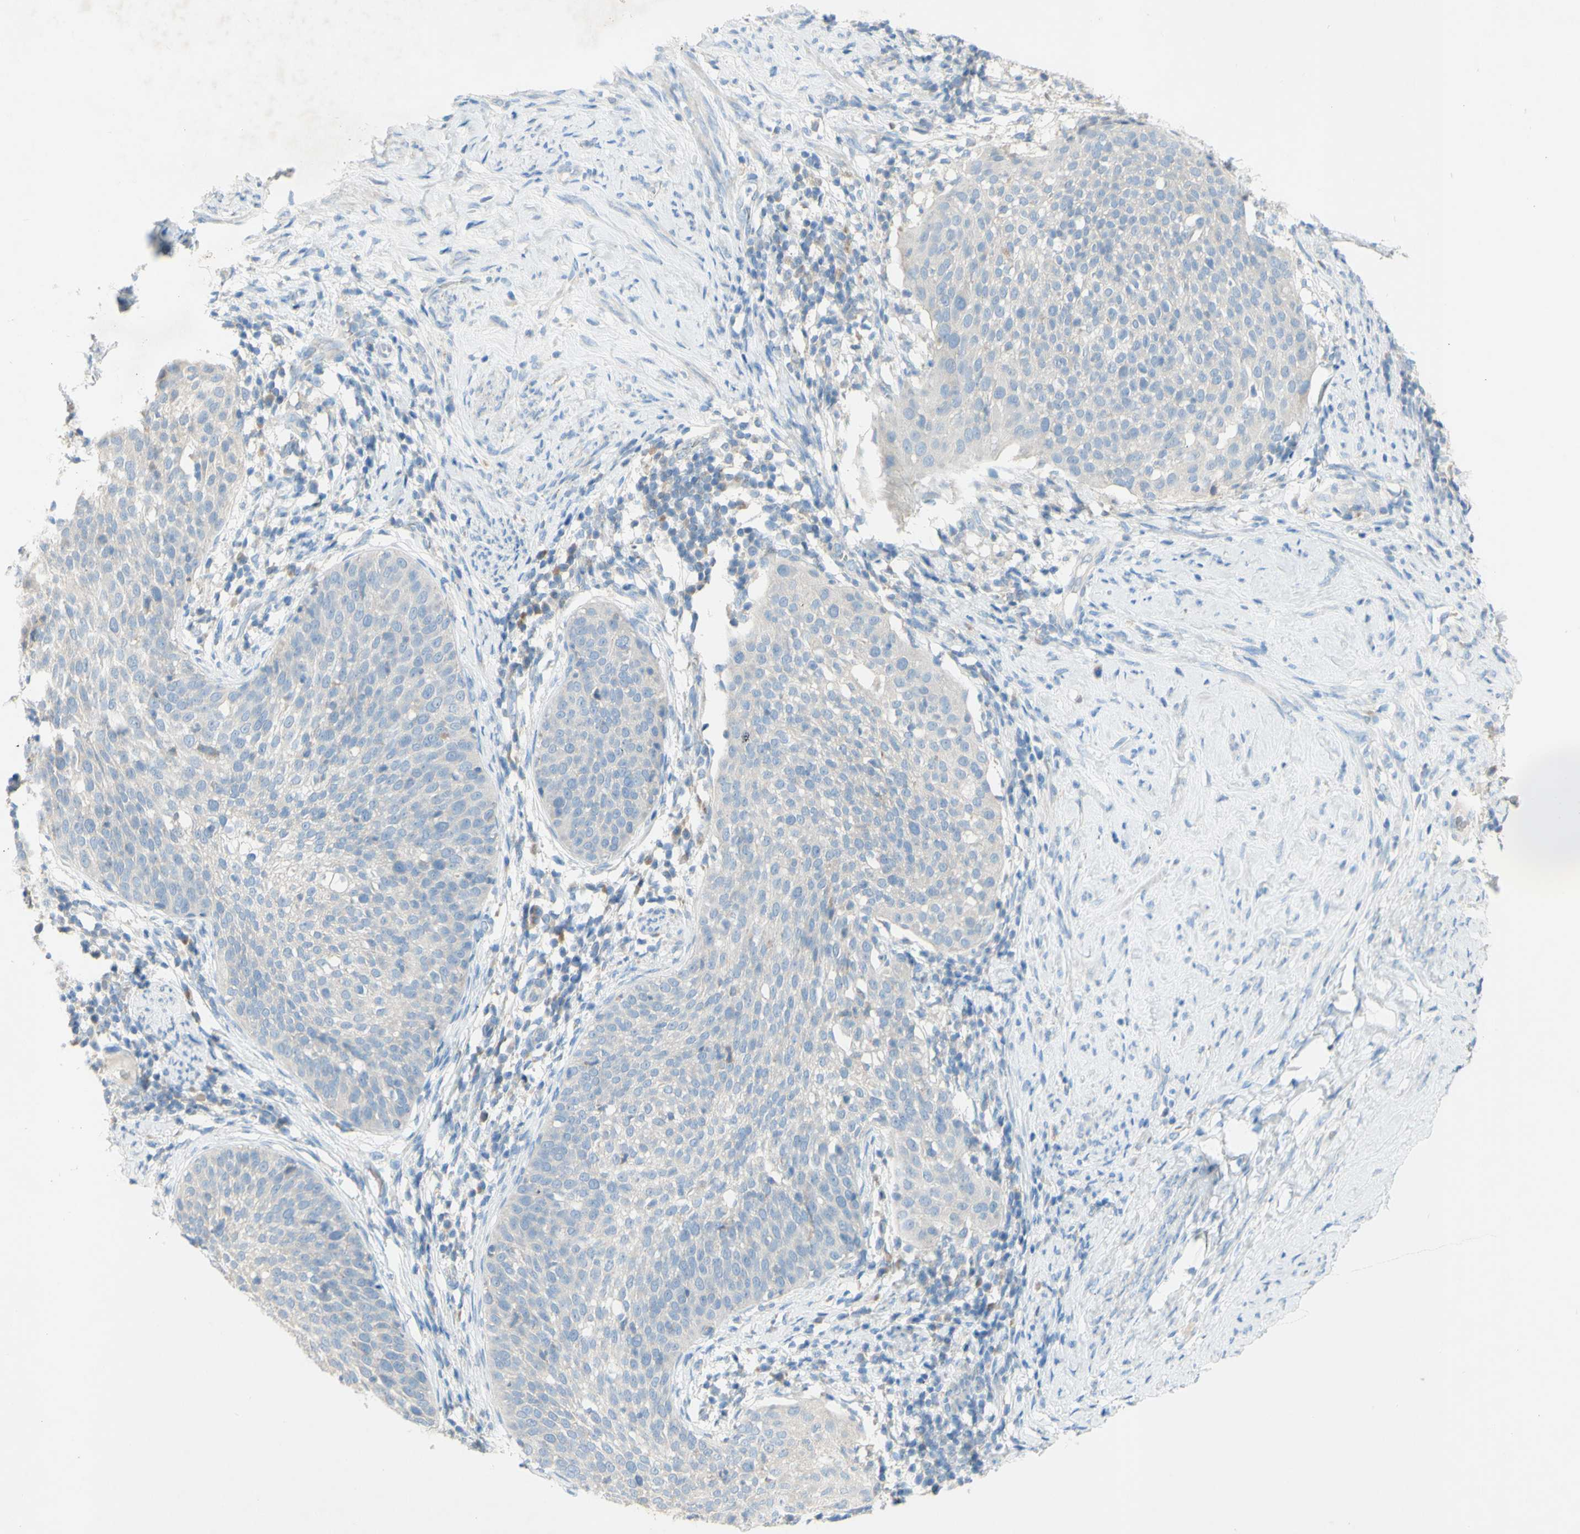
{"staining": {"intensity": "negative", "quantity": "none", "location": "none"}, "tissue": "cervical cancer", "cell_type": "Tumor cells", "image_type": "cancer", "snomed": [{"axis": "morphology", "description": "Squamous cell carcinoma, NOS"}, {"axis": "topography", "description": "Cervix"}], "caption": "Immunohistochemical staining of human cervical cancer (squamous cell carcinoma) displays no significant expression in tumor cells. Brightfield microscopy of immunohistochemistry (IHC) stained with DAB (3,3'-diaminobenzidine) (brown) and hematoxylin (blue), captured at high magnification.", "gene": "ACADL", "patient": {"sex": "female", "age": 51}}